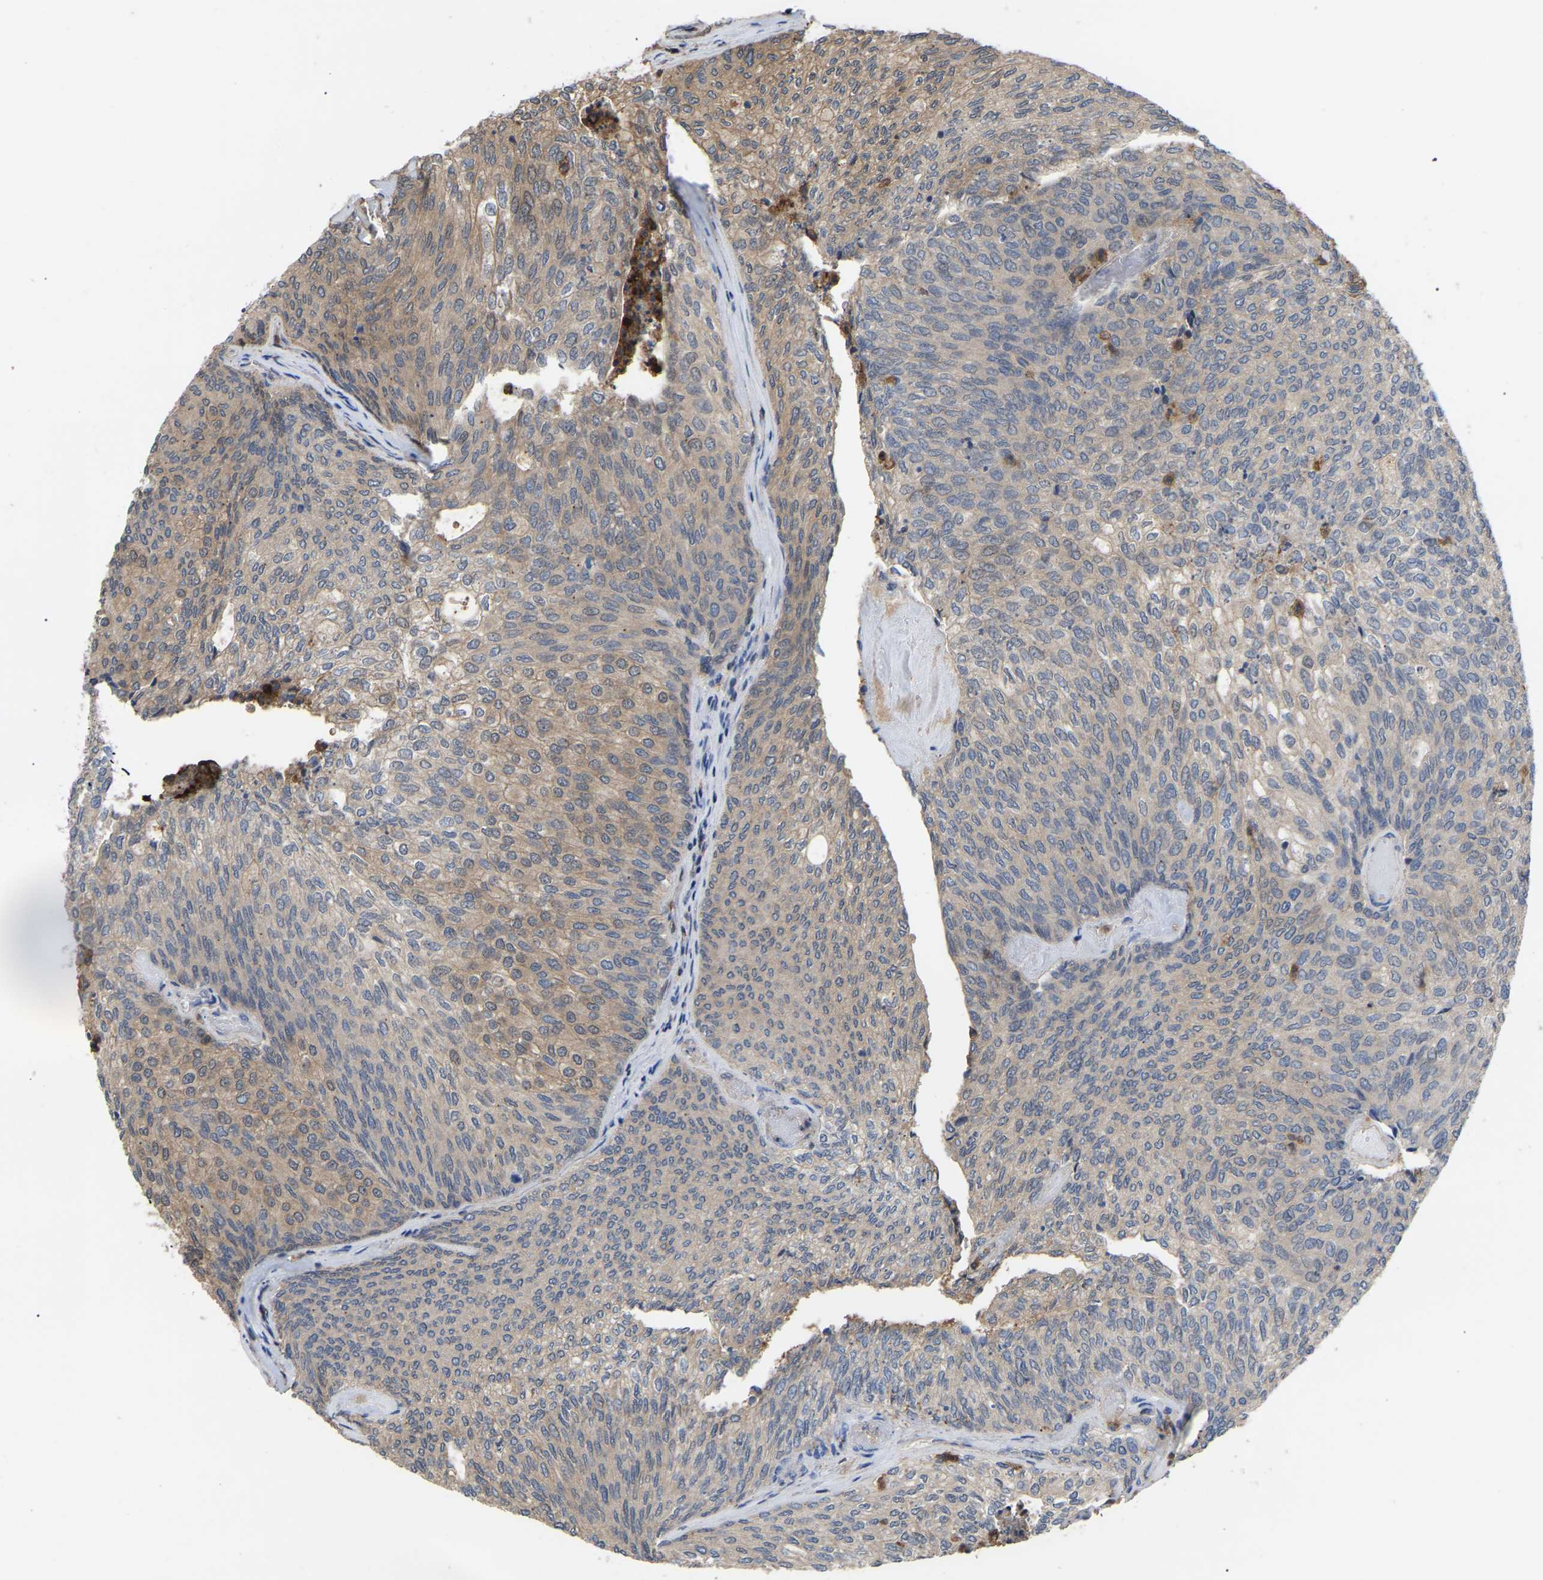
{"staining": {"intensity": "moderate", "quantity": "25%-75%", "location": "cytoplasmic/membranous"}, "tissue": "urothelial cancer", "cell_type": "Tumor cells", "image_type": "cancer", "snomed": [{"axis": "morphology", "description": "Urothelial carcinoma, Low grade"}, {"axis": "topography", "description": "Urinary bladder"}], "caption": "This photomicrograph demonstrates urothelial cancer stained with IHC to label a protein in brown. The cytoplasmic/membranous of tumor cells show moderate positivity for the protein. Nuclei are counter-stained blue.", "gene": "CIT", "patient": {"sex": "female", "age": 79}}